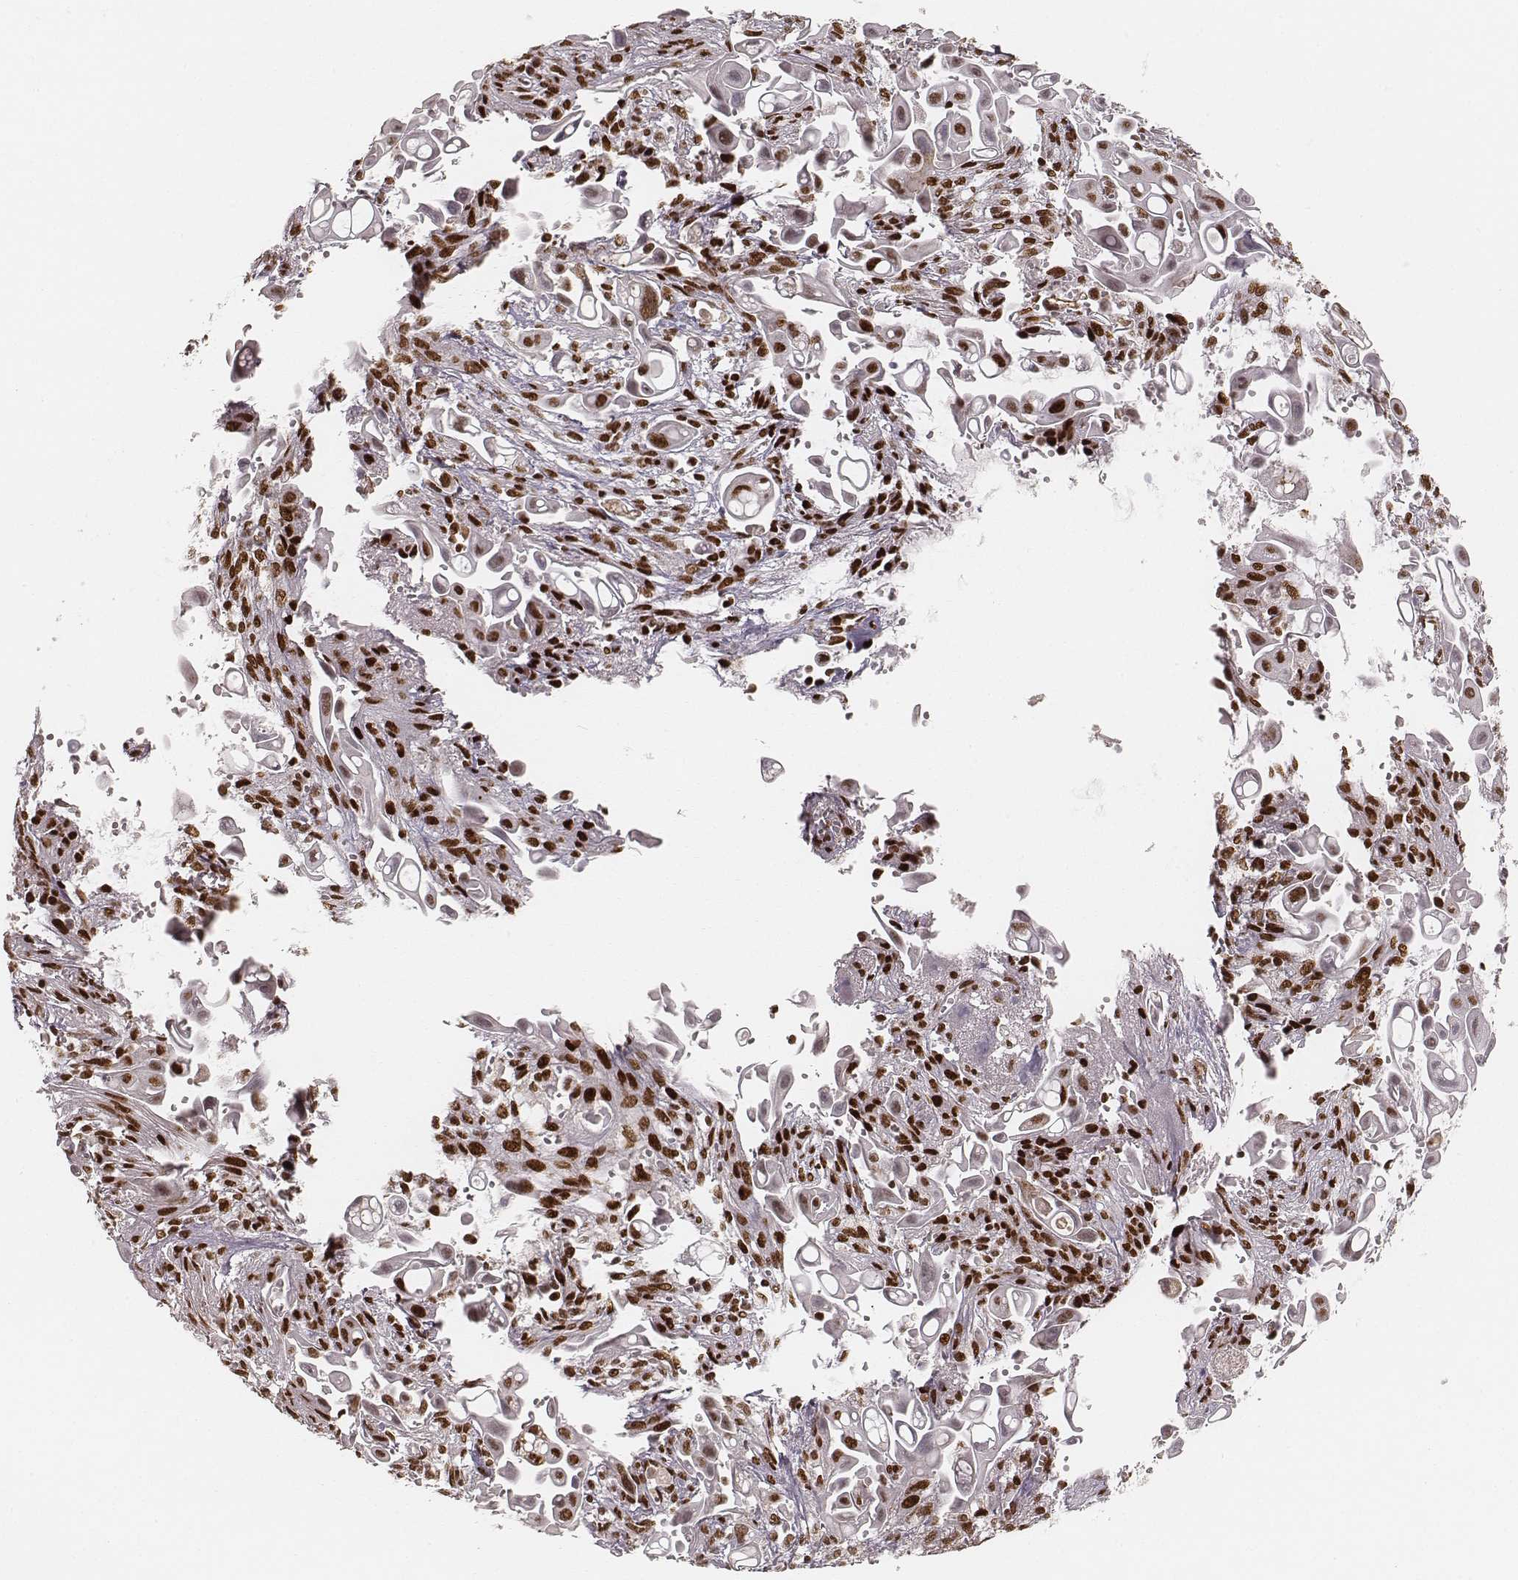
{"staining": {"intensity": "strong", "quantity": ">75%", "location": "nuclear"}, "tissue": "pancreatic cancer", "cell_type": "Tumor cells", "image_type": "cancer", "snomed": [{"axis": "morphology", "description": "Adenocarcinoma, NOS"}, {"axis": "topography", "description": "Pancreas"}], "caption": "Pancreatic cancer (adenocarcinoma) stained for a protein (brown) demonstrates strong nuclear positive staining in approximately >75% of tumor cells.", "gene": "HNRNPC", "patient": {"sex": "male", "age": 50}}